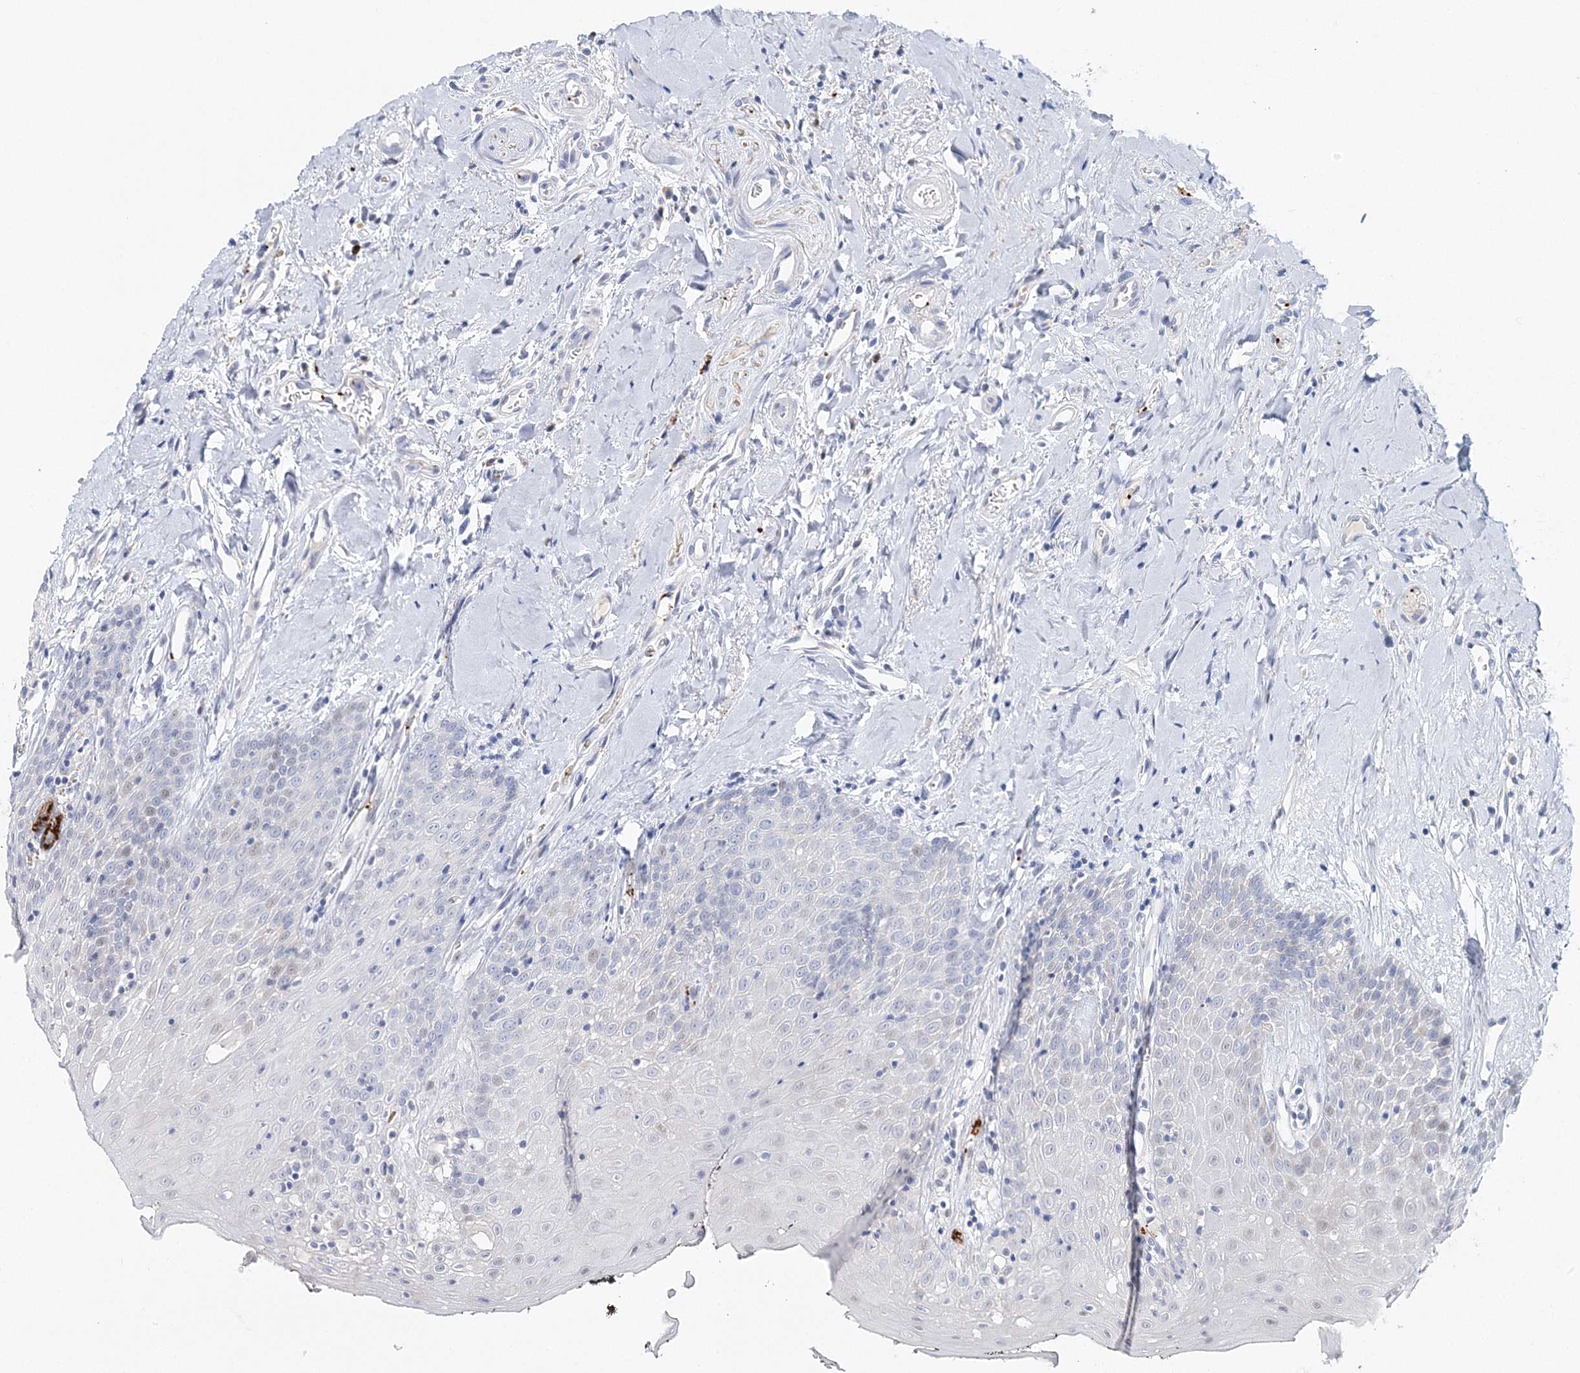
{"staining": {"intensity": "negative", "quantity": "none", "location": "none"}, "tissue": "oral mucosa", "cell_type": "Squamous epithelial cells", "image_type": "normal", "snomed": [{"axis": "morphology", "description": "Normal tissue, NOS"}, {"axis": "topography", "description": "Oral tissue"}], "caption": "The immunohistochemistry photomicrograph has no significant expression in squamous epithelial cells of oral mucosa. (Brightfield microscopy of DAB (3,3'-diaminobenzidine) IHC at high magnification).", "gene": "MYOZ2", "patient": {"sex": "male", "age": 74}}